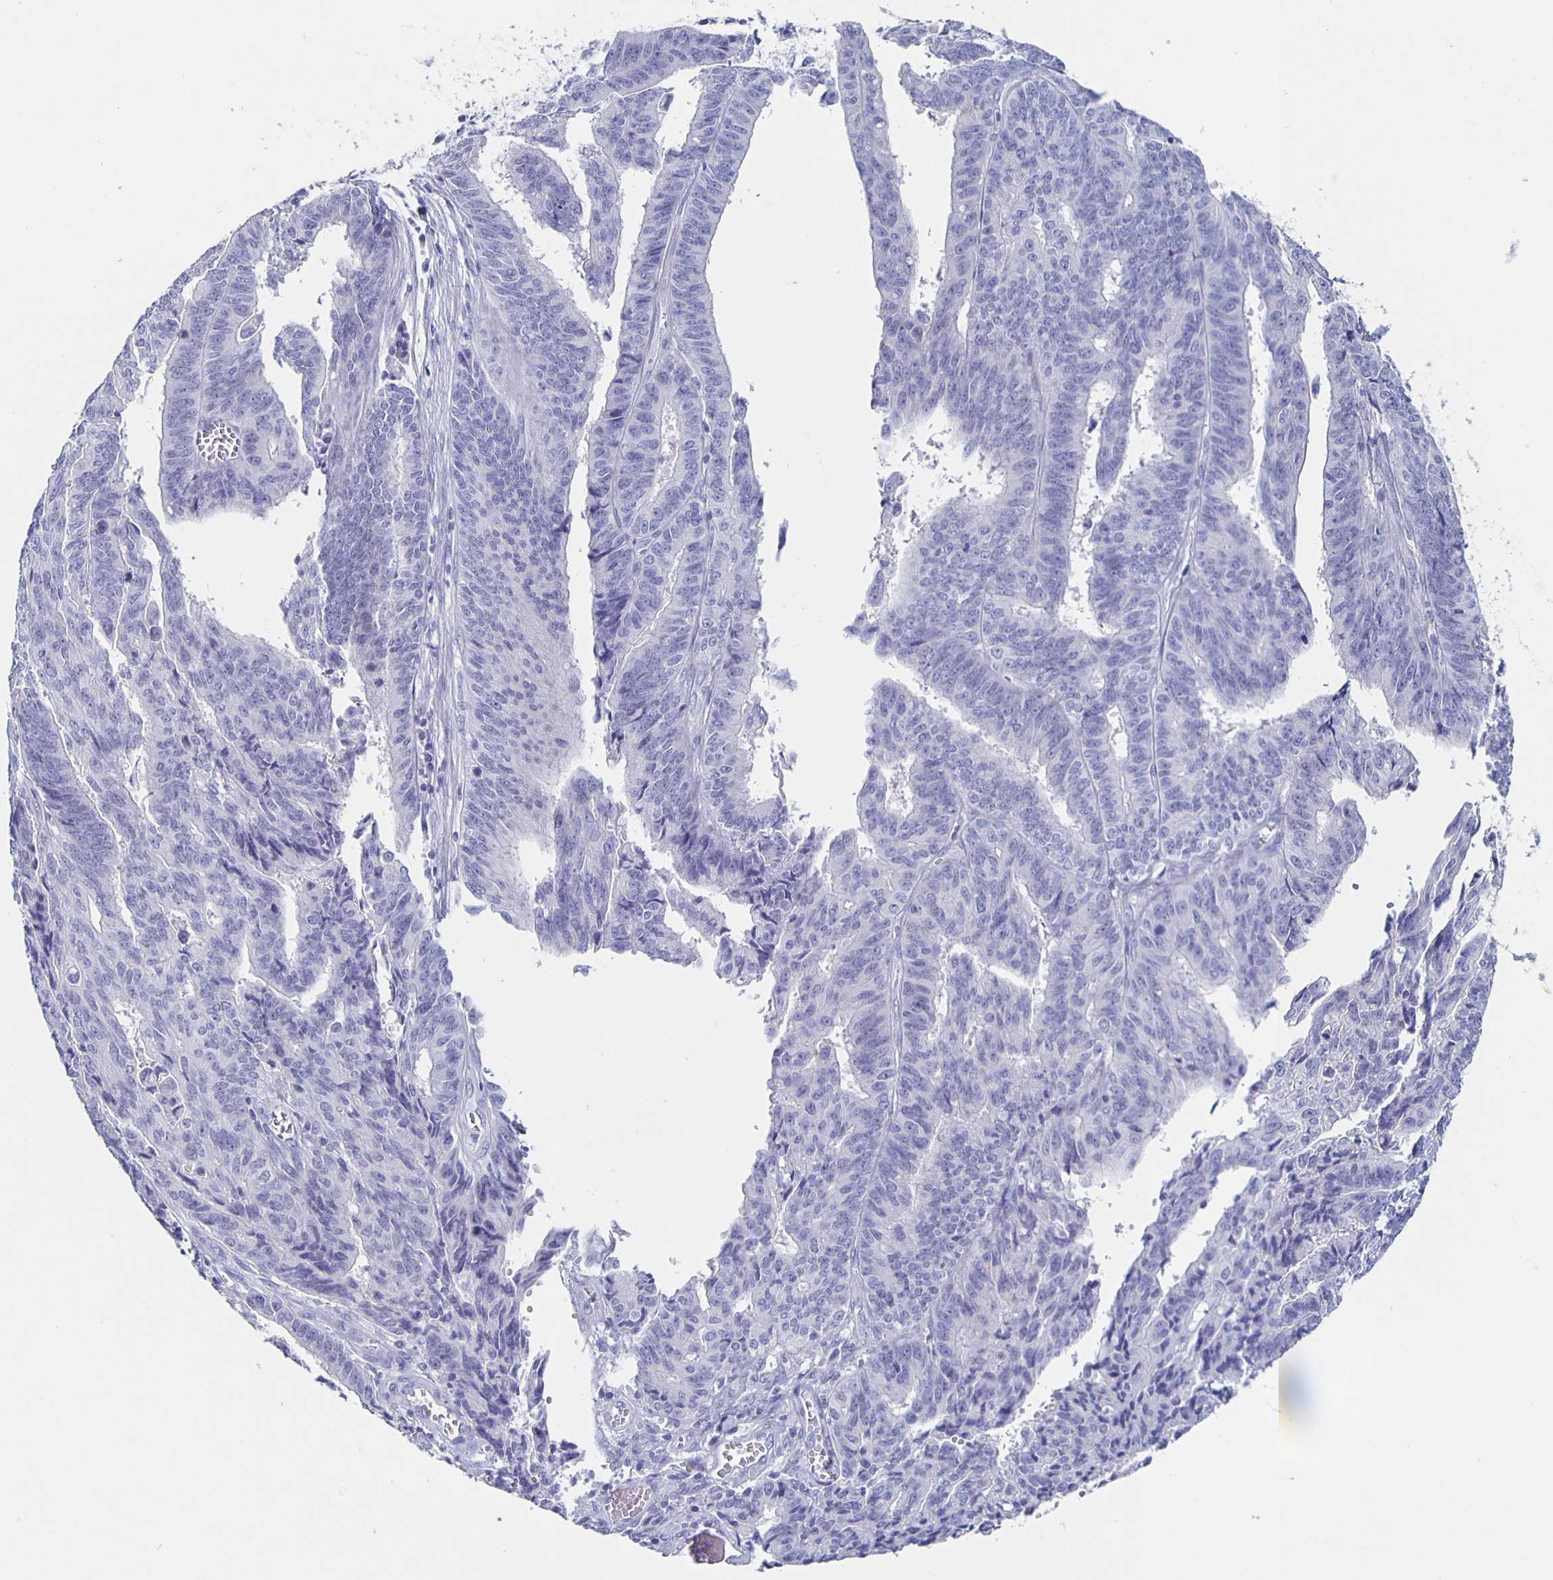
{"staining": {"intensity": "negative", "quantity": "none", "location": "none"}, "tissue": "endometrial cancer", "cell_type": "Tumor cells", "image_type": "cancer", "snomed": [{"axis": "morphology", "description": "Adenocarcinoma, NOS"}, {"axis": "topography", "description": "Endometrium"}], "caption": "Immunohistochemistry (IHC) micrograph of adenocarcinoma (endometrial) stained for a protein (brown), which shows no staining in tumor cells.", "gene": "SLC34A2", "patient": {"sex": "female", "age": 65}}